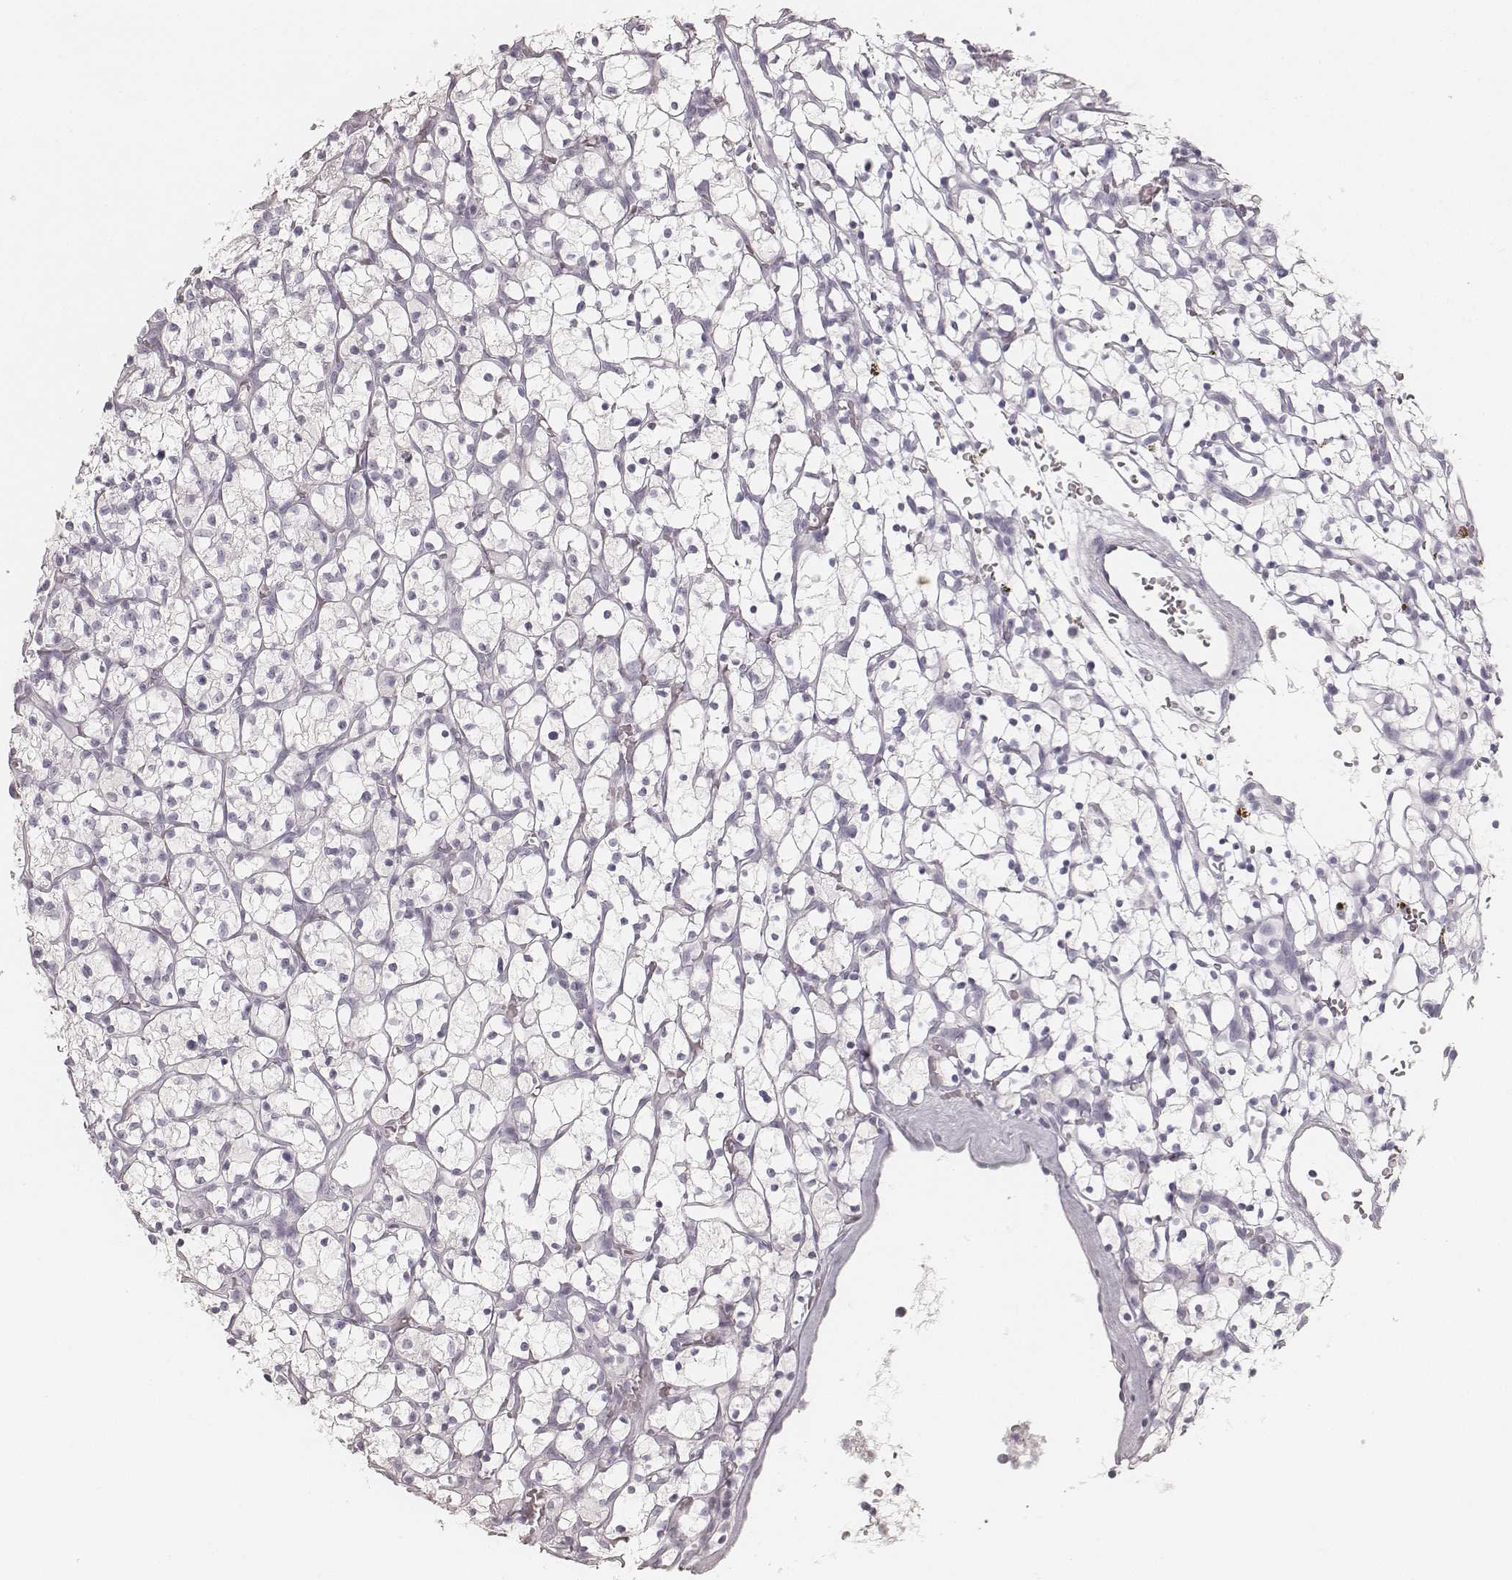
{"staining": {"intensity": "negative", "quantity": "none", "location": "none"}, "tissue": "renal cancer", "cell_type": "Tumor cells", "image_type": "cancer", "snomed": [{"axis": "morphology", "description": "Adenocarcinoma, NOS"}, {"axis": "topography", "description": "Kidney"}], "caption": "The IHC photomicrograph has no significant staining in tumor cells of renal adenocarcinoma tissue. The staining is performed using DAB brown chromogen with nuclei counter-stained in using hematoxylin.", "gene": "KRT82", "patient": {"sex": "female", "age": 64}}